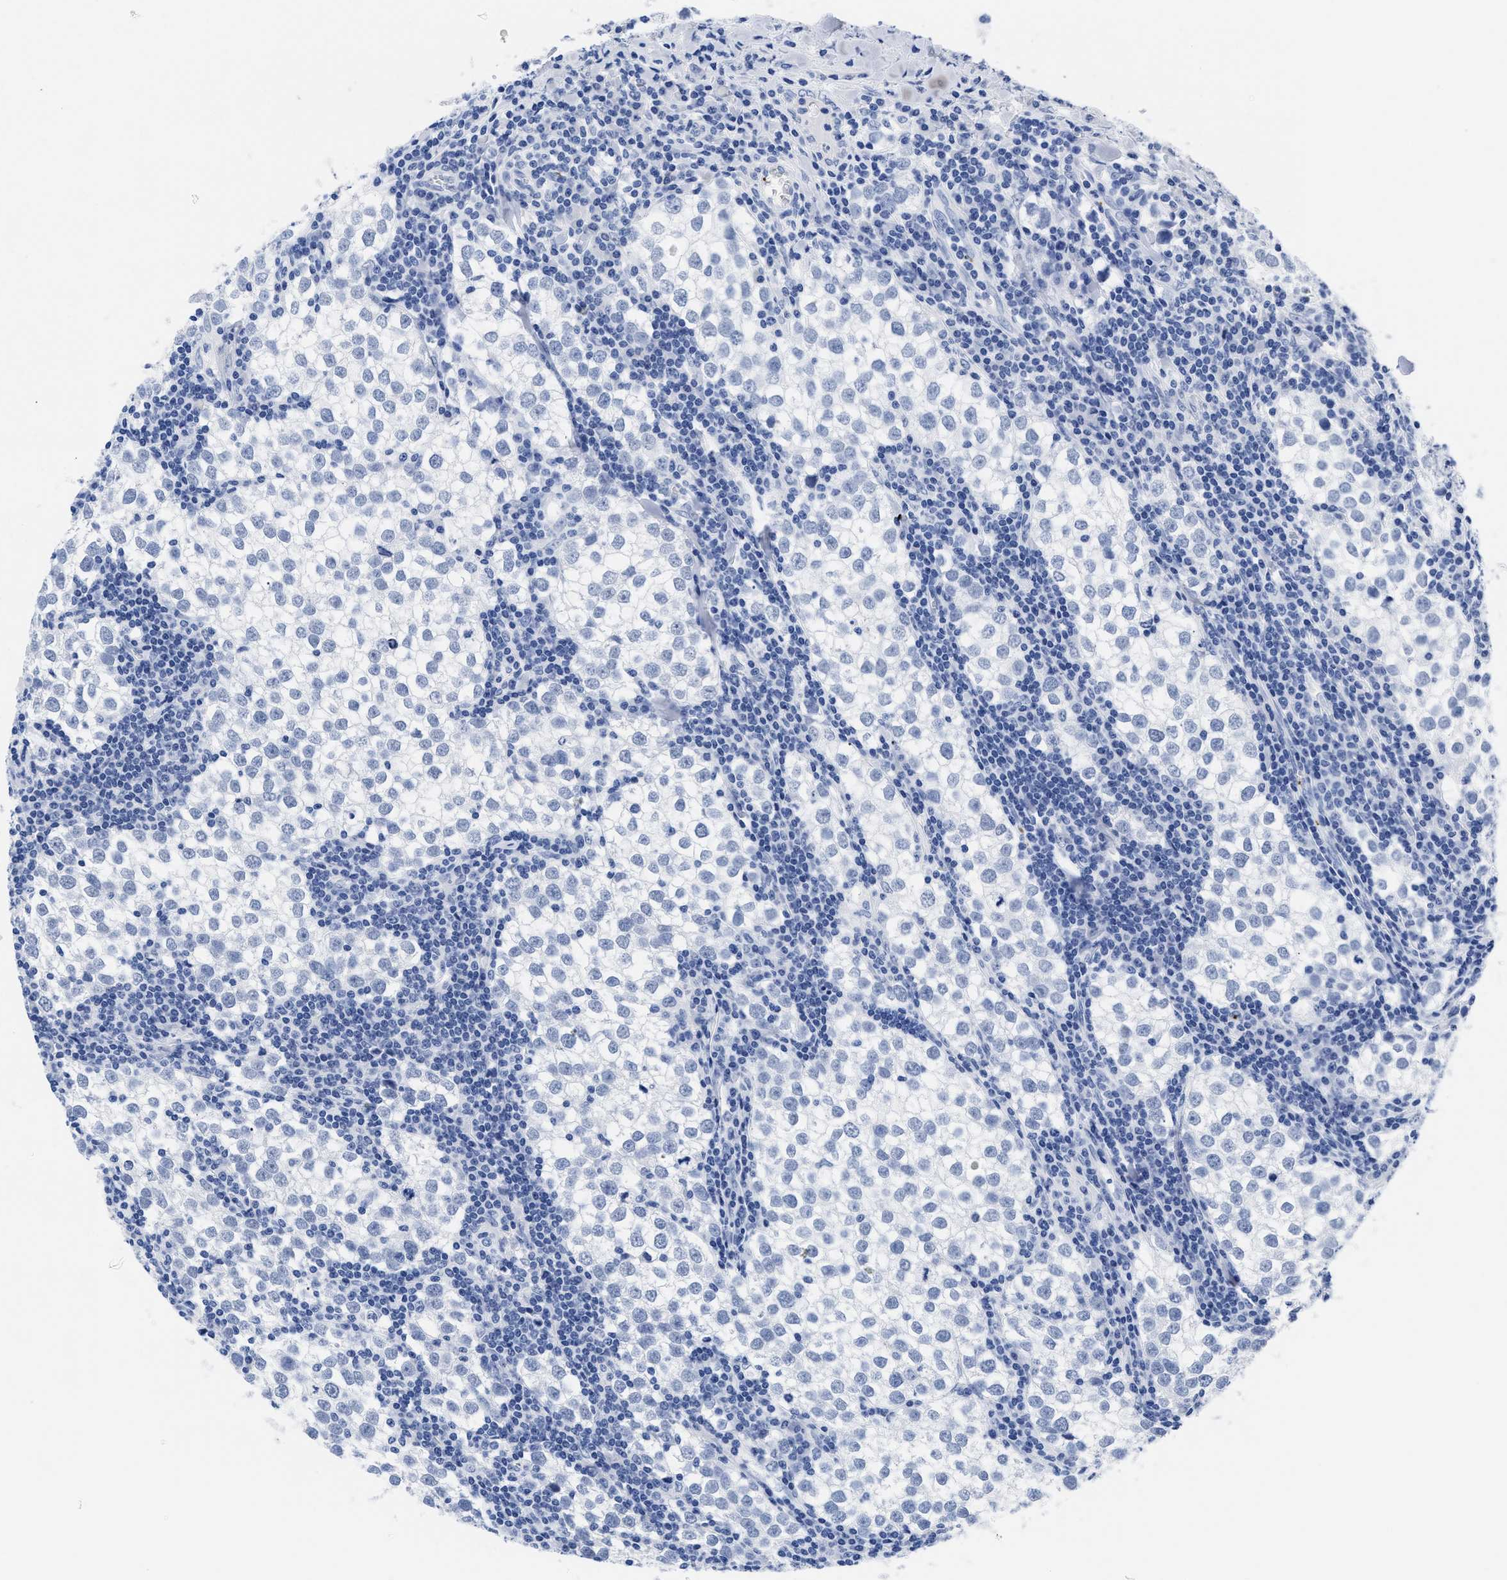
{"staining": {"intensity": "negative", "quantity": "none", "location": "none"}, "tissue": "testis cancer", "cell_type": "Tumor cells", "image_type": "cancer", "snomed": [{"axis": "morphology", "description": "Seminoma, NOS"}, {"axis": "morphology", "description": "Carcinoma, Embryonal, NOS"}, {"axis": "topography", "description": "Testis"}], "caption": "An immunohistochemistry micrograph of testis cancer (seminoma) is shown. There is no staining in tumor cells of testis cancer (seminoma). The staining was performed using DAB to visualize the protein expression in brown, while the nuclei were stained in blue with hematoxylin (Magnification: 20x).", "gene": "TREML1", "patient": {"sex": "male", "age": 36}}